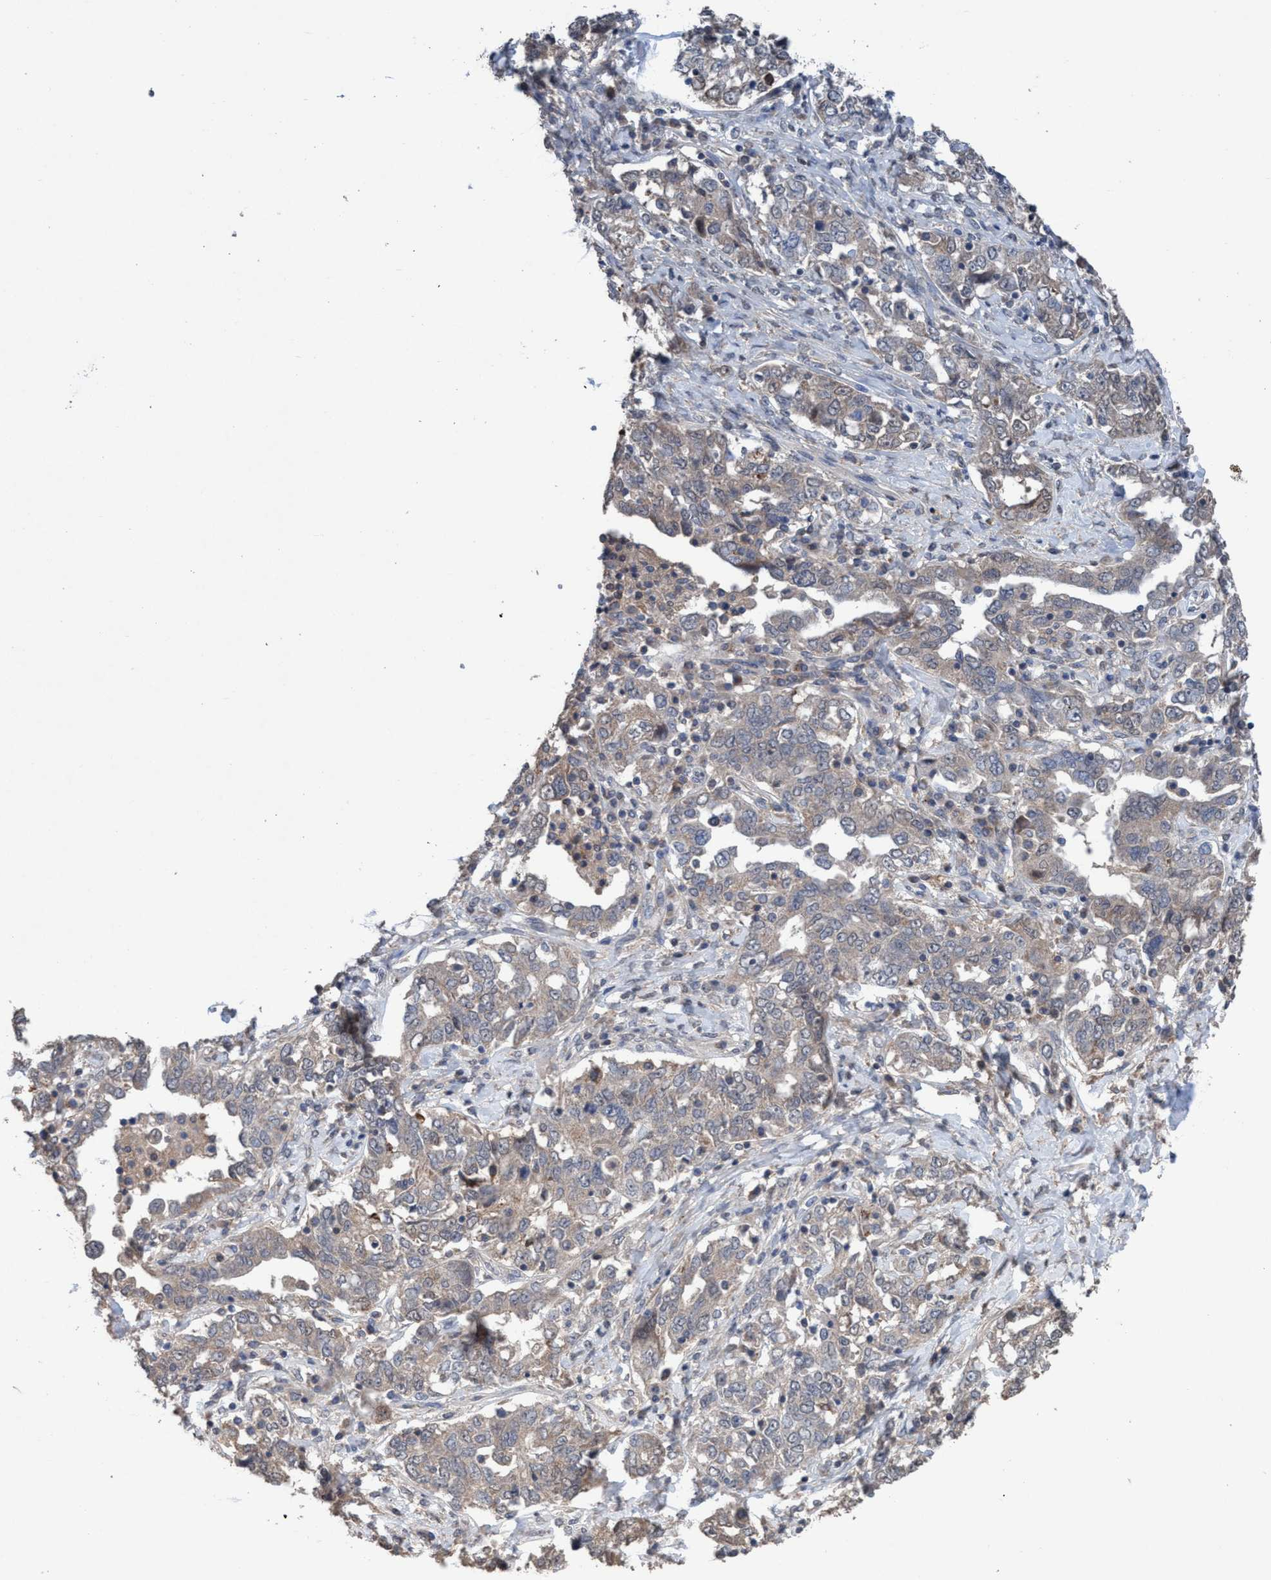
{"staining": {"intensity": "weak", "quantity": "<25%", "location": "cytoplasmic/membranous"}, "tissue": "ovarian cancer", "cell_type": "Tumor cells", "image_type": "cancer", "snomed": [{"axis": "morphology", "description": "Cystadenocarcinoma, mucinous, NOS"}, {"axis": "topography", "description": "Ovary"}], "caption": "A photomicrograph of human ovarian cancer (mucinous cystadenocarcinoma) is negative for staining in tumor cells. Nuclei are stained in blue.", "gene": "GLOD4", "patient": {"sex": "female", "age": 73}}